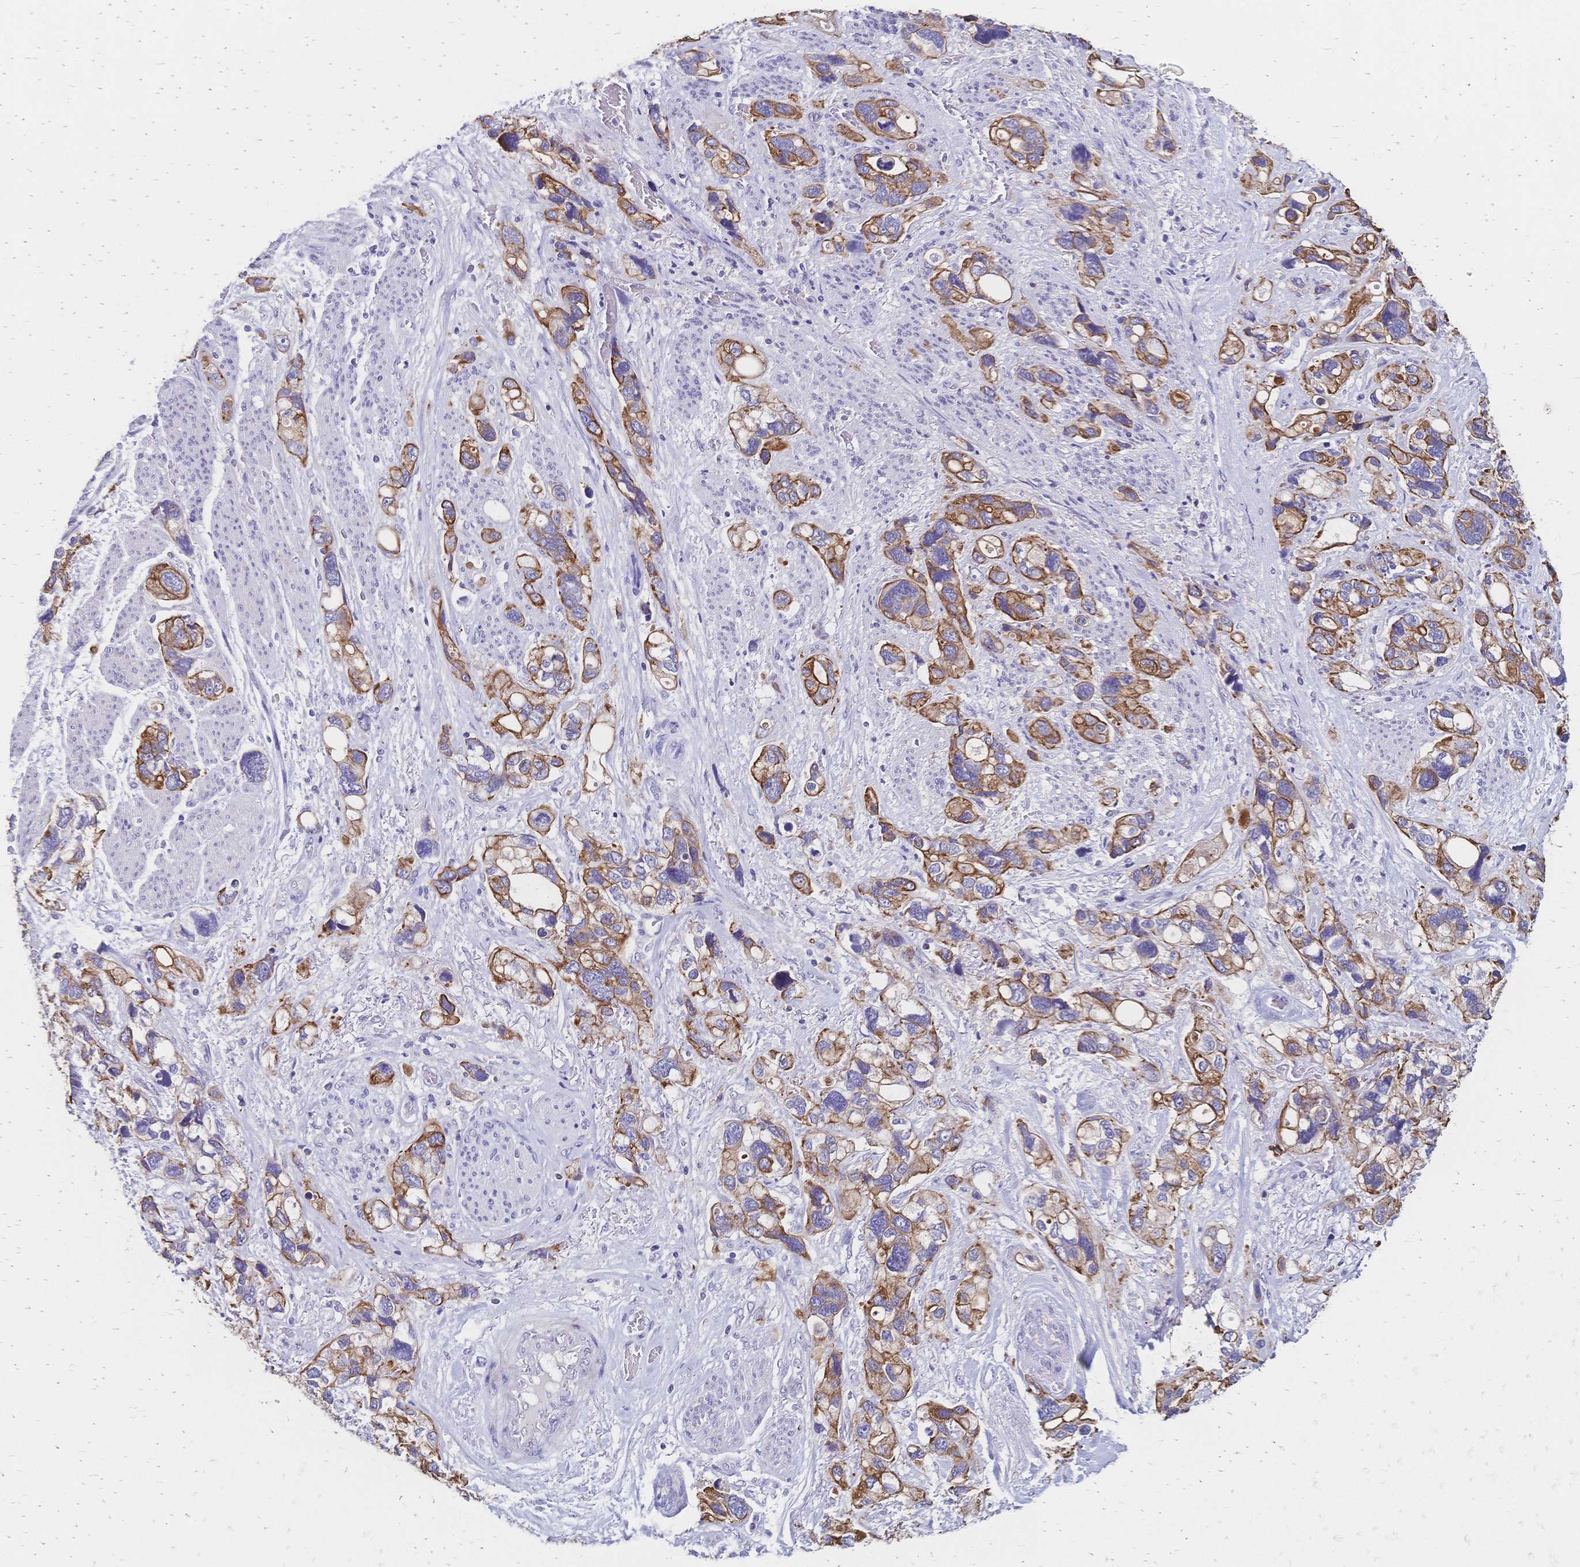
{"staining": {"intensity": "moderate", "quantity": ">75%", "location": "cytoplasmic/membranous"}, "tissue": "stomach cancer", "cell_type": "Tumor cells", "image_type": "cancer", "snomed": [{"axis": "morphology", "description": "Adenocarcinoma, NOS"}, {"axis": "topography", "description": "Stomach, upper"}], "caption": "About >75% of tumor cells in adenocarcinoma (stomach) show moderate cytoplasmic/membranous protein expression as visualized by brown immunohistochemical staining.", "gene": "DTNB", "patient": {"sex": "female", "age": 81}}